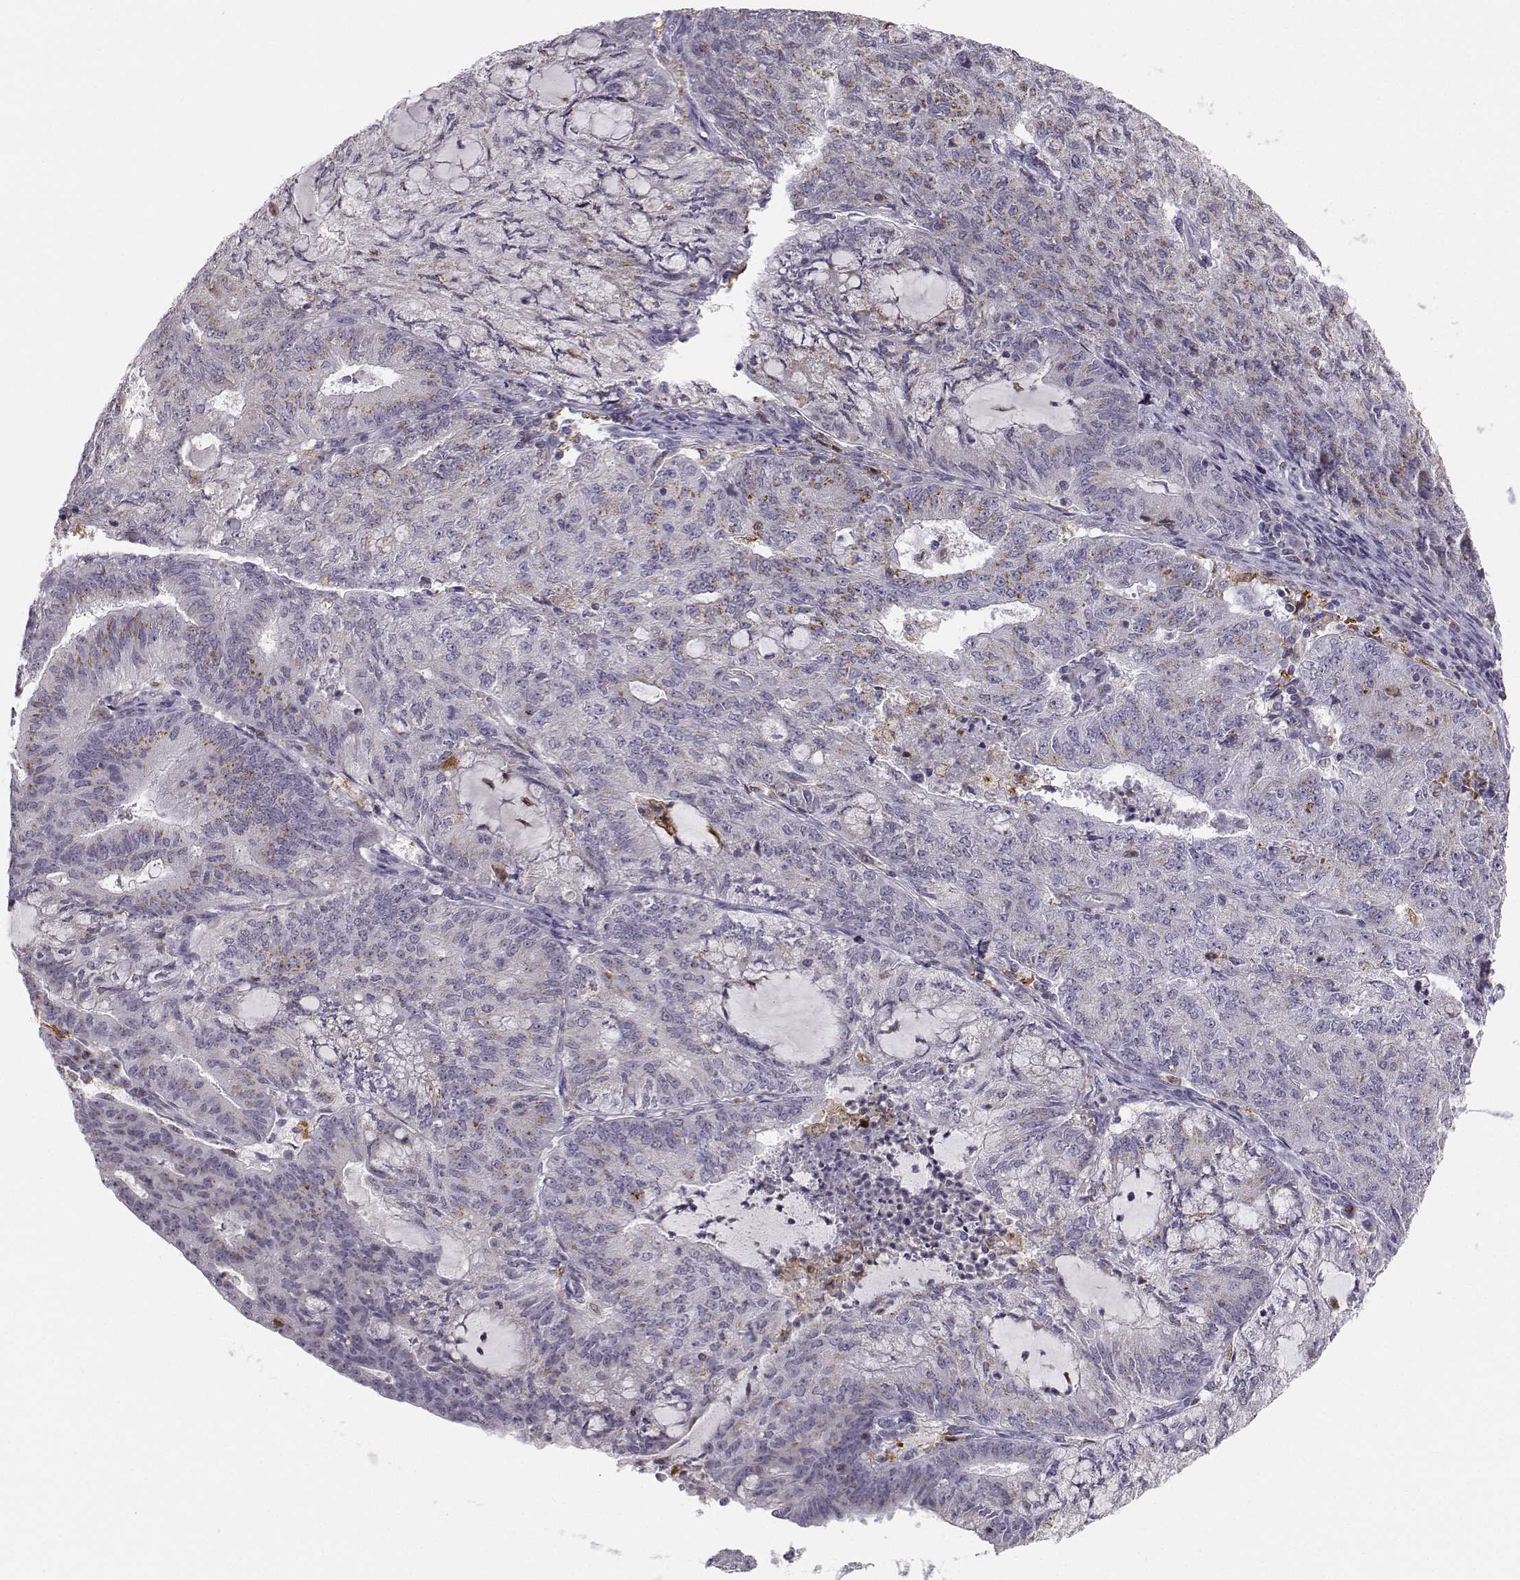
{"staining": {"intensity": "weak", "quantity": "<25%", "location": "cytoplasmic/membranous"}, "tissue": "endometrial cancer", "cell_type": "Tumor cells", "image_type": "cancer", "snomed": [{"axis": "morphology", "description": "Adenocarcinoma, NOS"}, {"axis": "topography", "description": "Endometrium"}], "caption": "A histopathology image of human endometrial cancer is negative for staining in tumor cells. The staining is performed using DAB (3,3'-diaminobenzidine) brown chromogen with nuclei counter-stained in using hematoxylin.", "gene": "HTR7", "patient": {"sex": "female", "age": 82}}